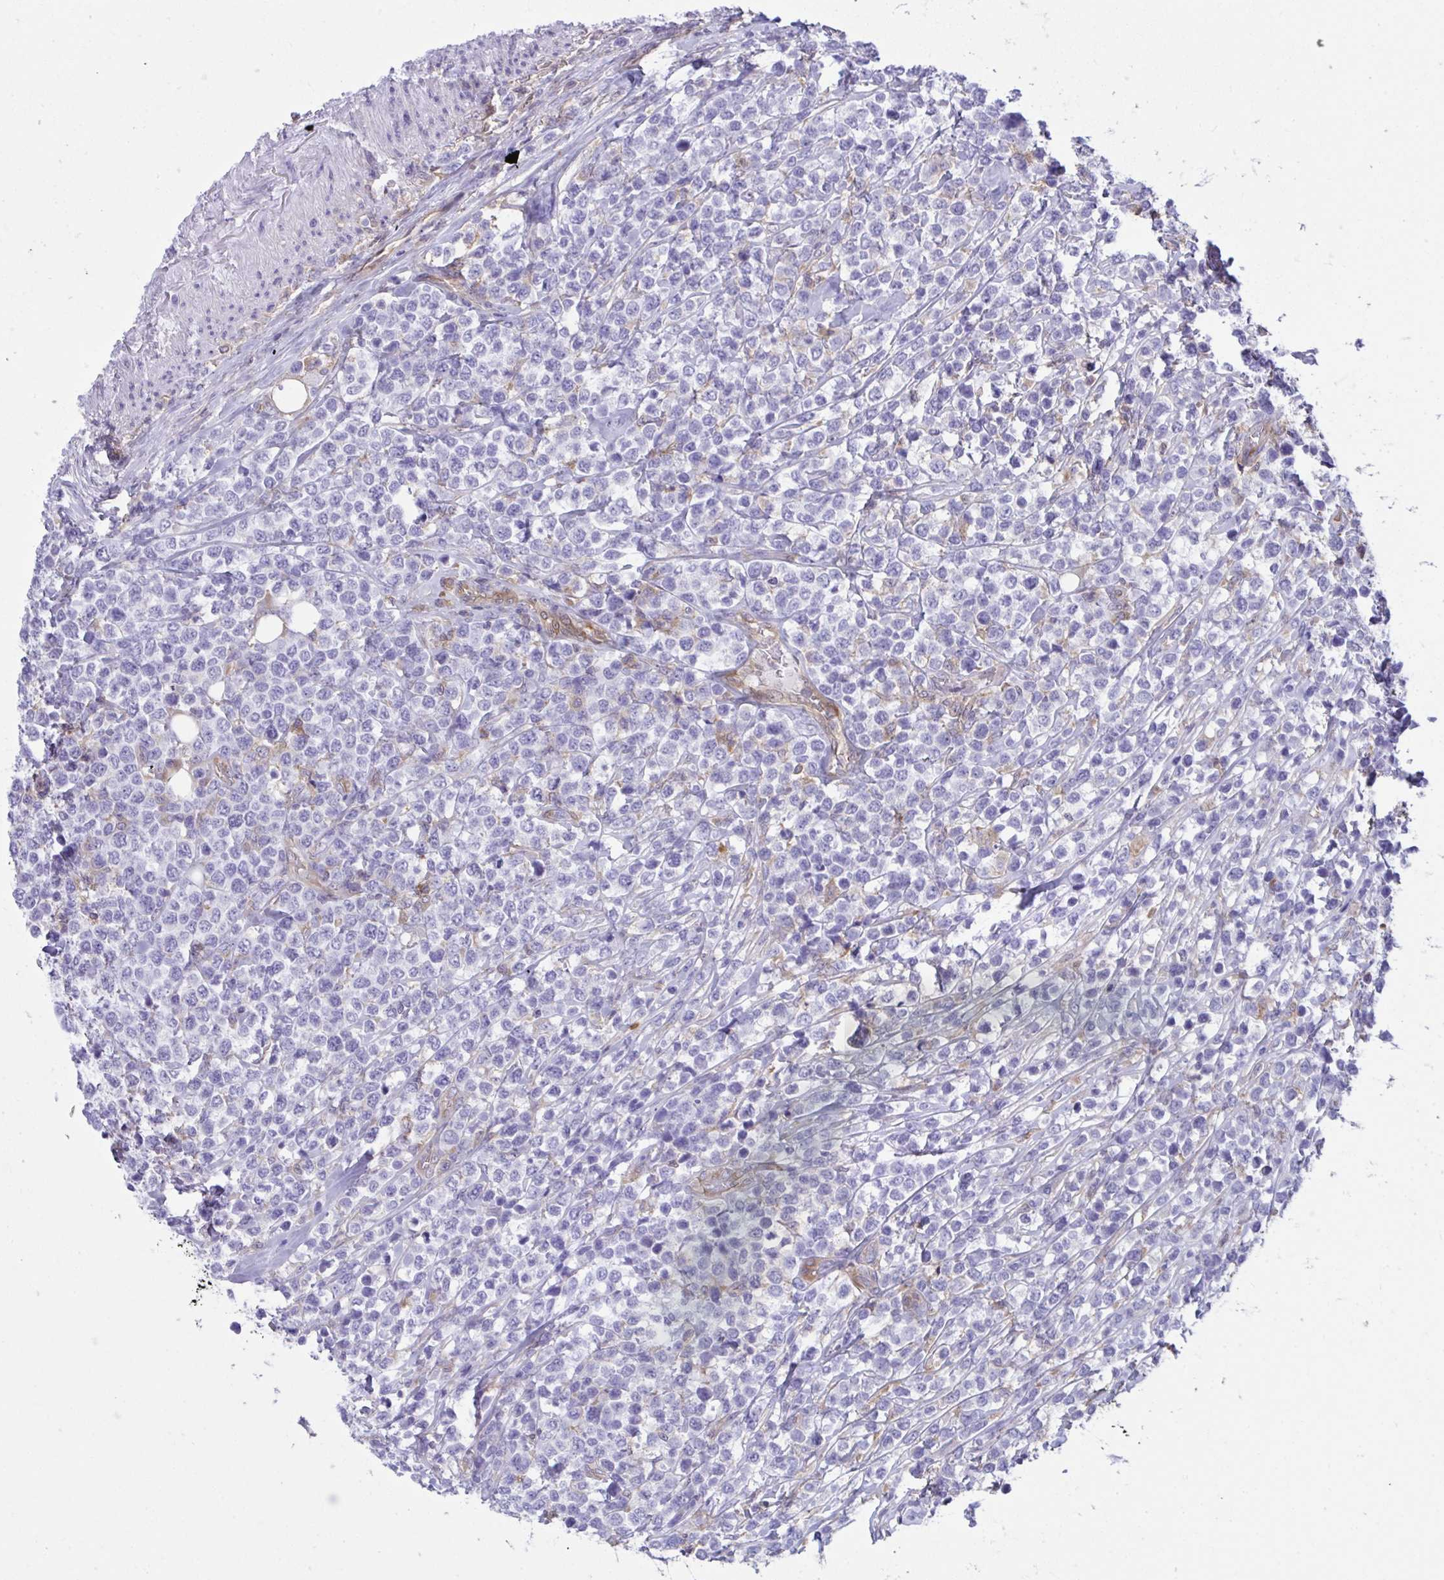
{"staining": {"intensity": "negative", "quantity": "none", "location": "none"}, "tissue": "lymphoma", "cell_type": "Tumor cells", "image_type": "cancer", "snomed": [{"axis": "morphology", "description": "Malignant lymphoma, non-Hodgkin's type, High grade"}, {"axis": "topography", "description": "Soft tissue"}], "caption": "Human malignant lymphoma, non-Hodgkin's type (high-grade) stained for a protein using IHC shows no expression in tumor cells.", "gene": "ALDH16A1", "patient": {"sex": "female", "age": 56}}